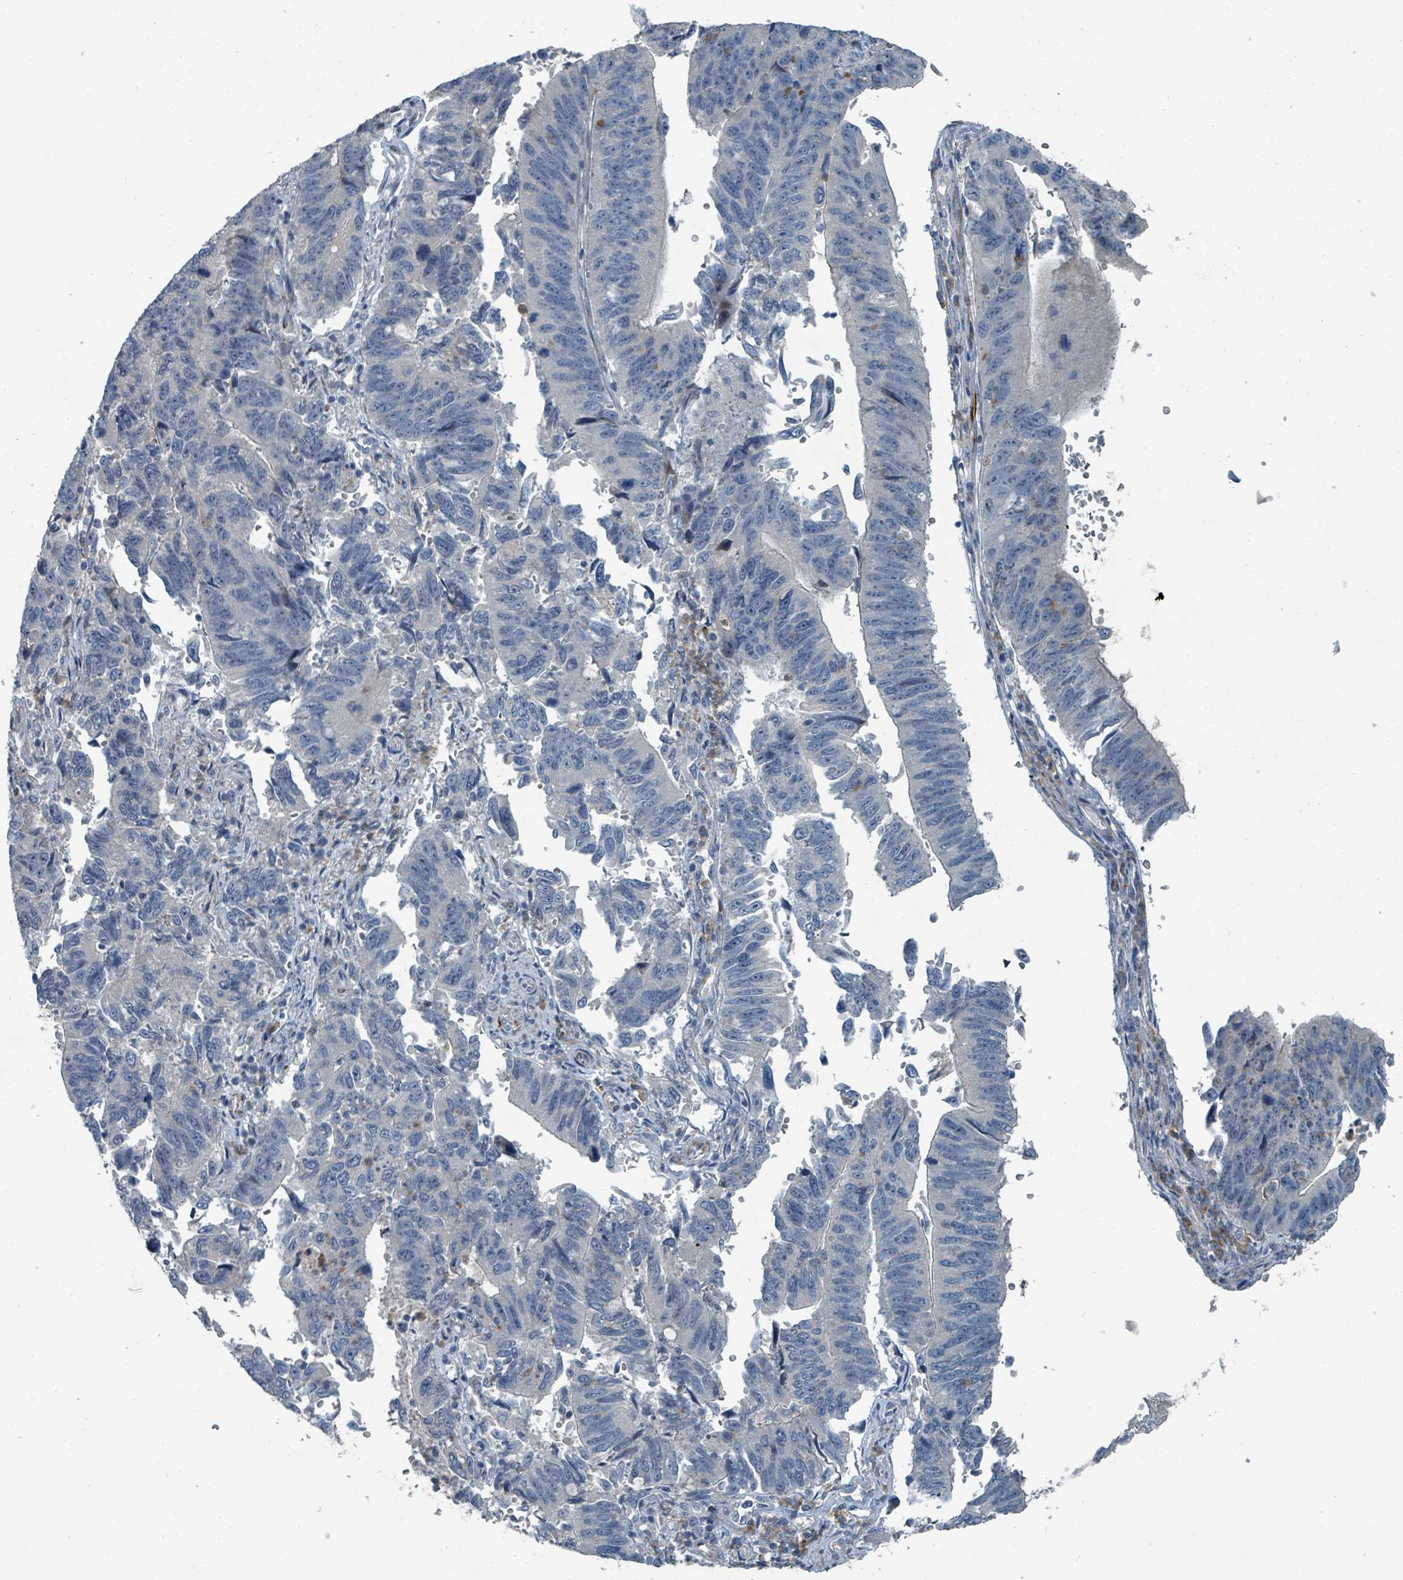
{"staining": {"intensity": "negative", "quantity": "none", "location": "none"}, "tissue": "stomach cancer", "cell_type": "Tumor cells", "image_type": "cancer", "snomed": [{"axis": "morphology", "description": "Adenocarcinoma, NOS"}, {"axis": "topography", "description": "Stomach"}], "caption": "This is a photomicrograph of immunohistochemistry staining of stomach adenocarcinoma, which shows no positivity in tumor cells. (DAB (3,3'-diaminobenzidine) IHC visualized using brightfield microscopy, high magnification).", "gene": "SLC44A5", "patient": {"sex": "male", "age": 59}}